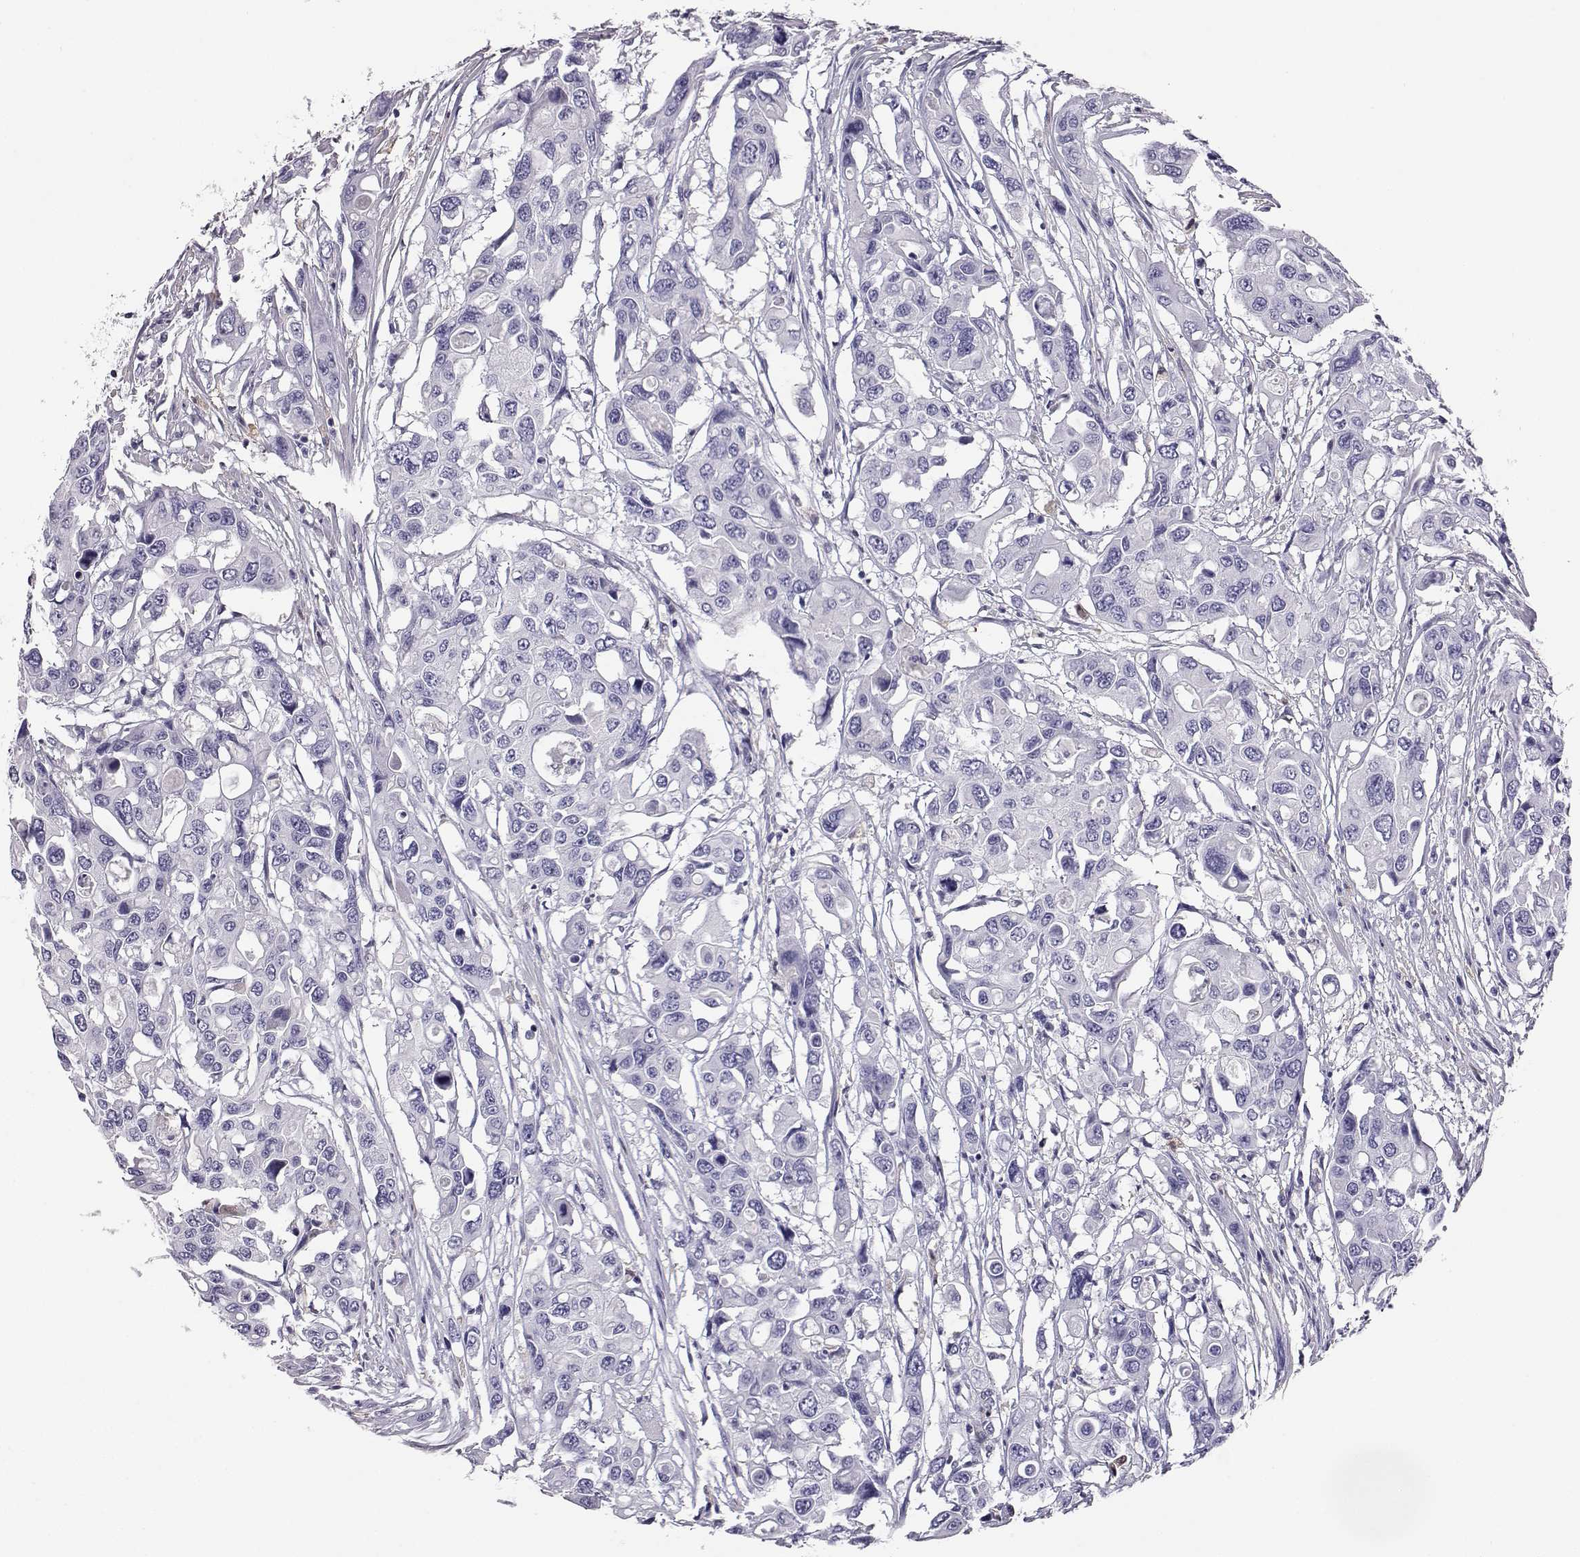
{"staining": {"intensity": "negative", "quantity": "none", "location": "none"}, "tissue": "colorectal cancer", "cell_type": "Tumor cells", "image_type": "cancer", "snomed": [{"axis": "morphology", "description": "Adenocarcinoma, NOS"}, {"axis": "topography", "description": "Colon"}], "caption": "Immunohistochemistry (IHC) micrograph of neoplastic tissue: colorectal cancer stained with DAB shows no significant protein positivity in tumor cells.", "gene": "AKR1B1", "patient": {"sex": "male", "age": 77}}